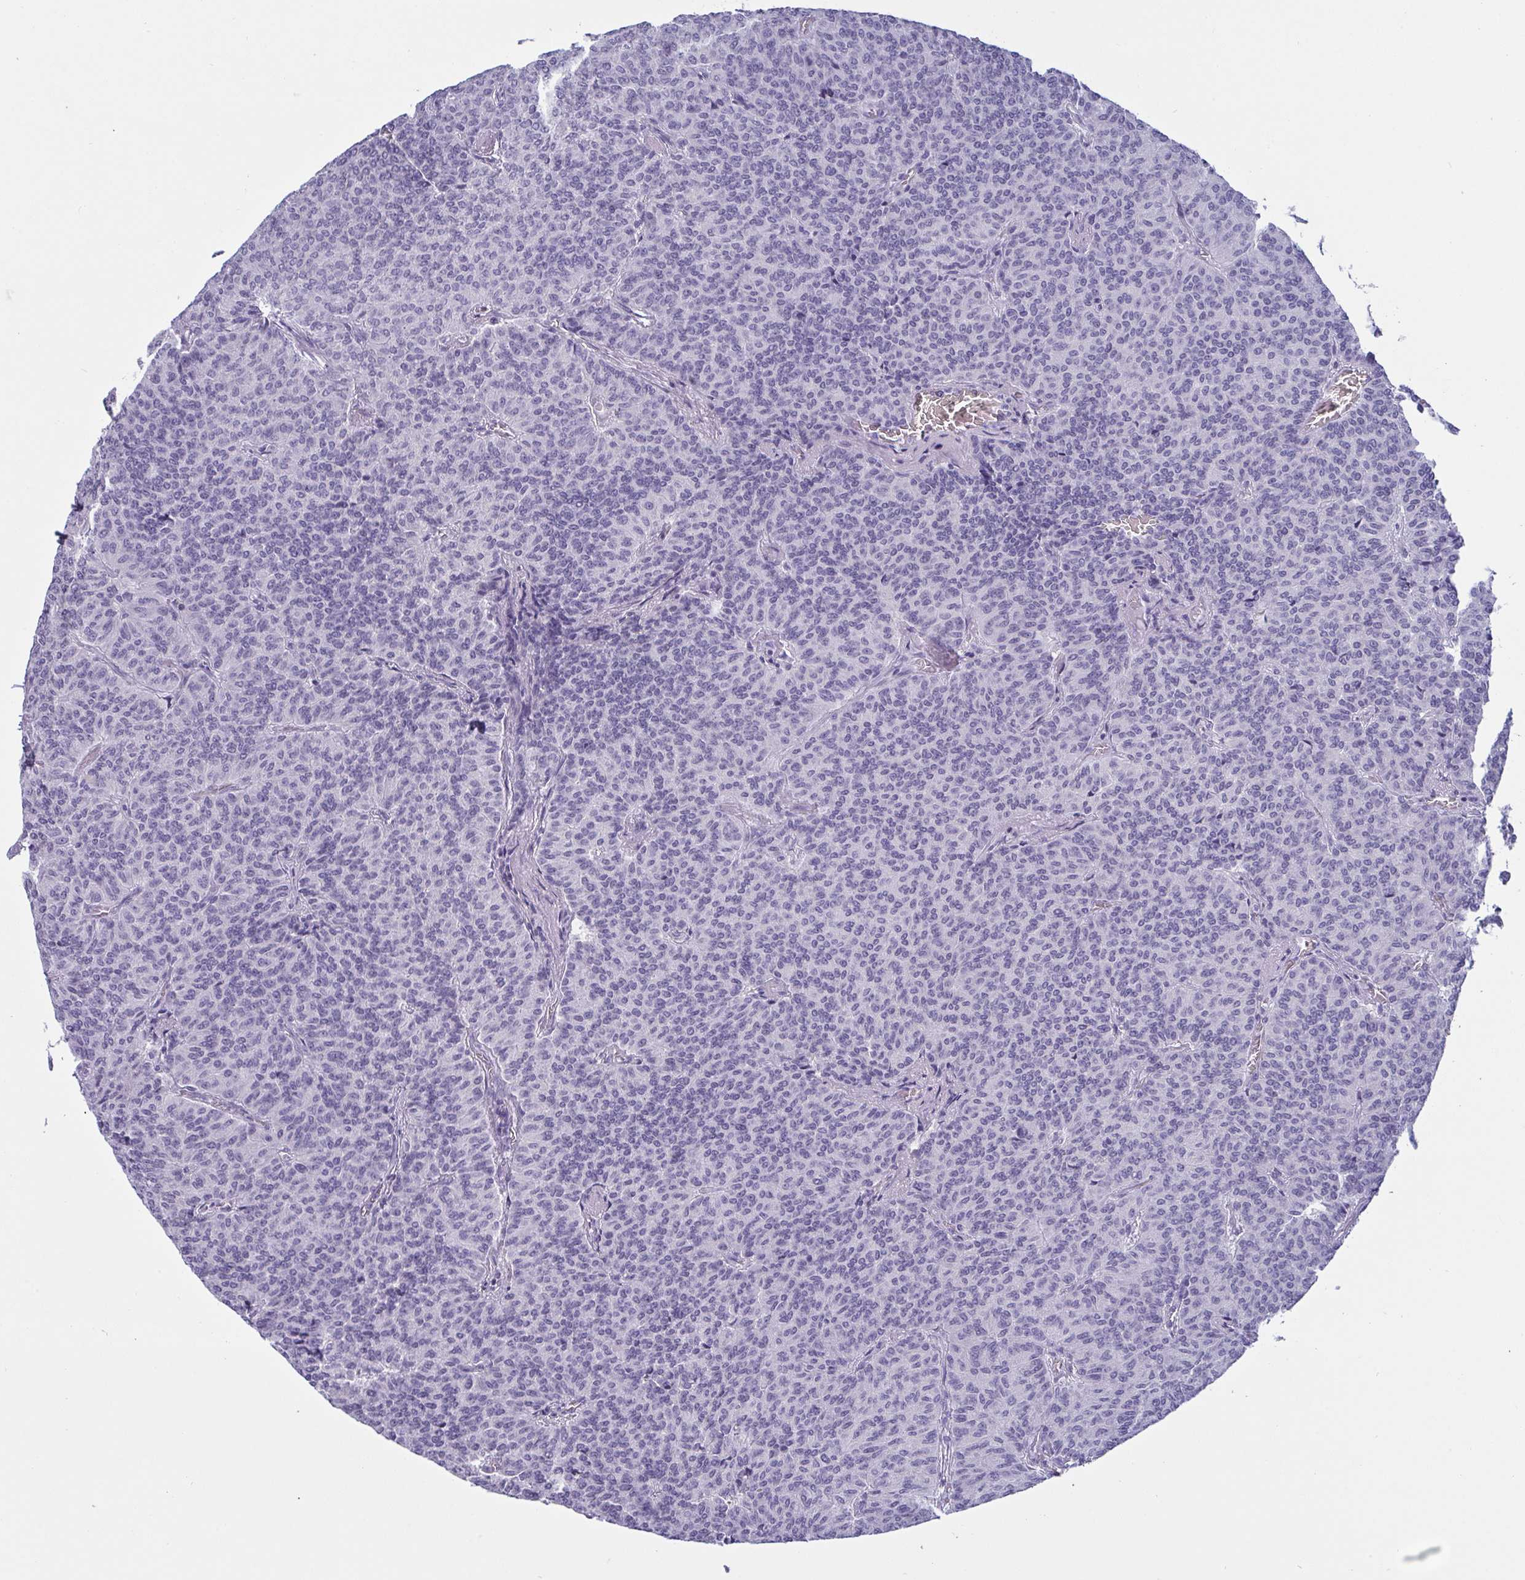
{"staining": {"intensity": "negative", "quantity": "none", "location": "none"}, "tissue": "carcinoid", "cell_type": "Tumor cells", "image_type": "cancer", "snomed": [{"axis": "morphology", "description": "Carcinoid, malignant, NOS"}, {"axis": "topography", "description": "Lung"}], "caption": "Immunohistochemistry micrograph of neoplastic tissue: human carcinoid (malignant) stained with DAB (3,3'-diaminobenzidine) demonstrates no significant protein expression in tumor cells.", "gene": "PRDM9", "patient": {"sex": "male", "age": 61}}